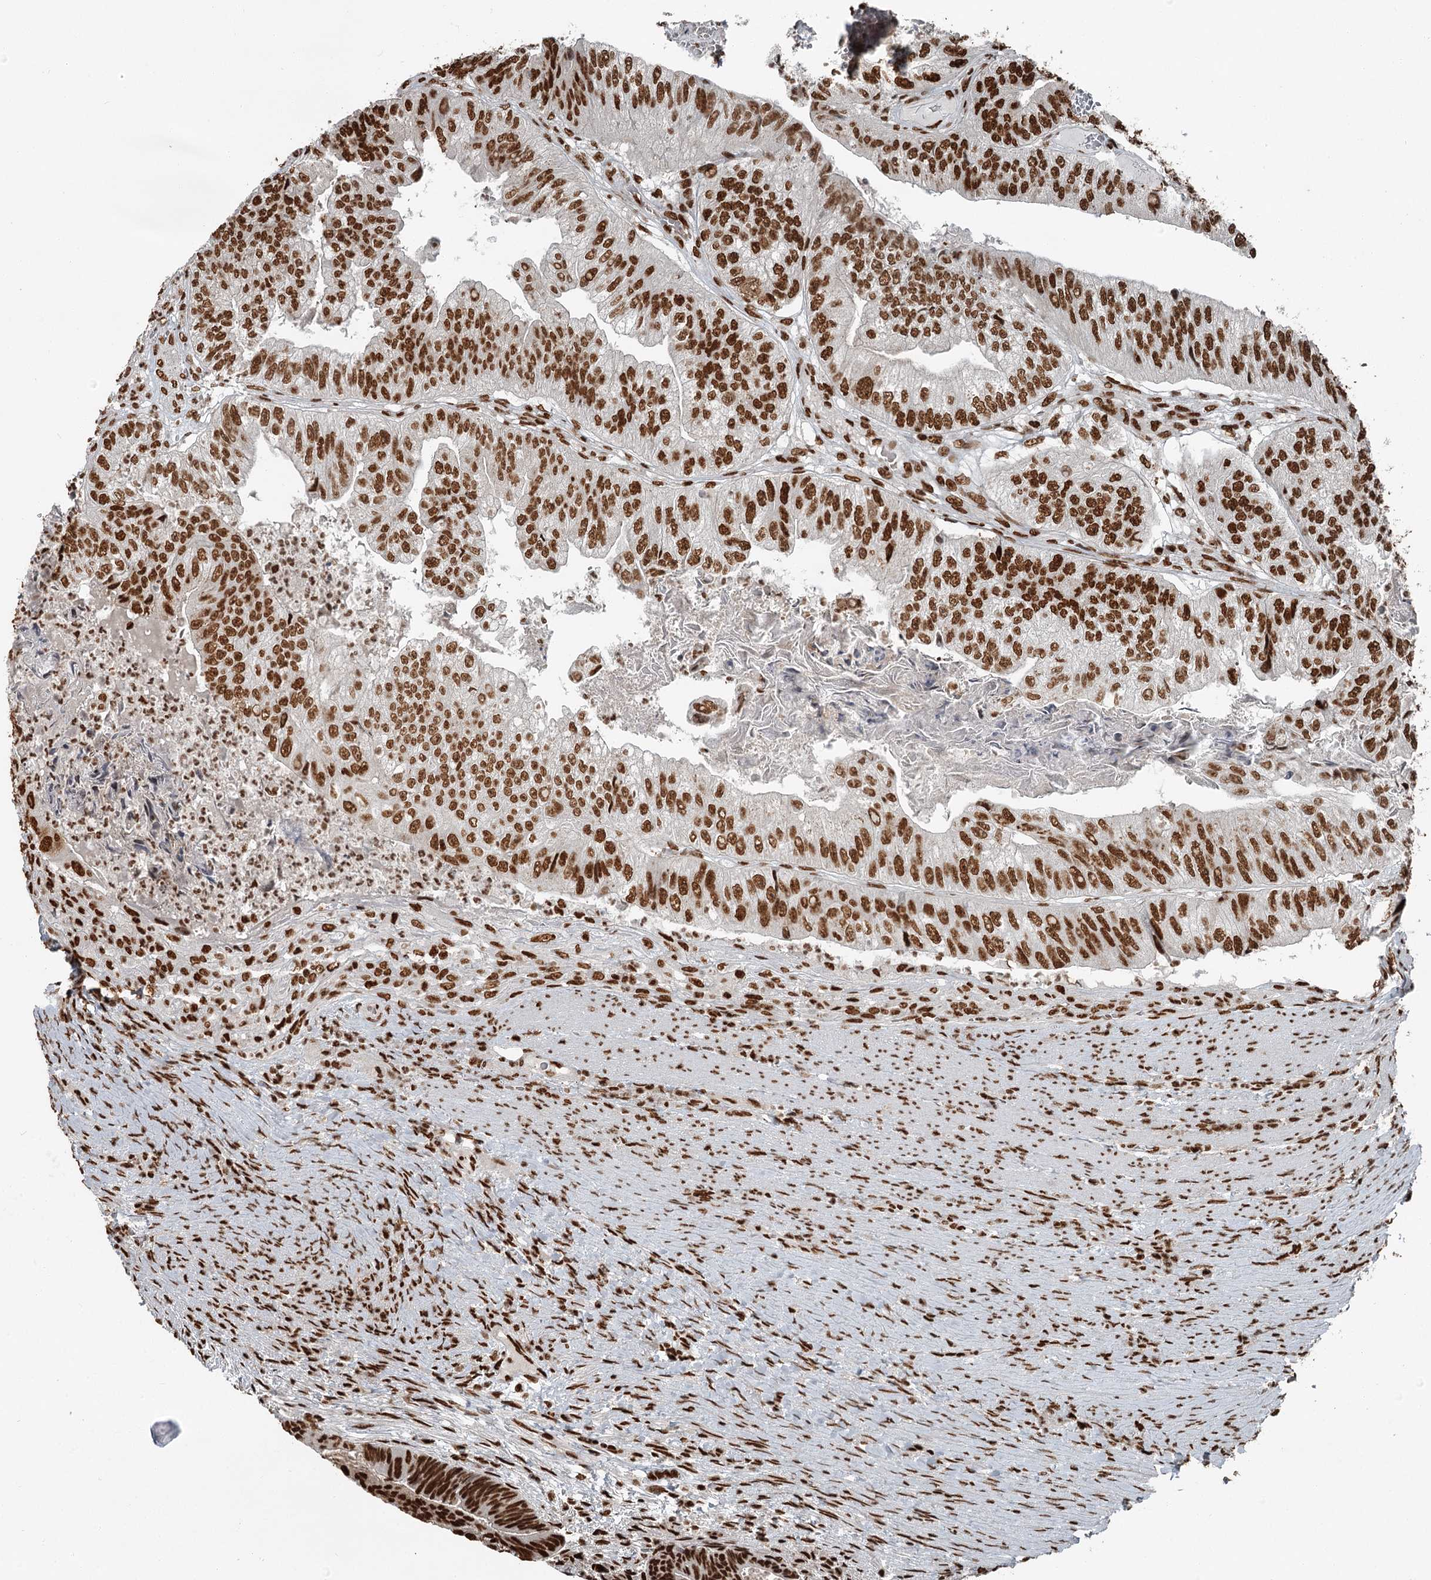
{"staining": {"intensity": "strong", "quantity": ">75%", "location": "nuclear"}, "tissue": "colorectal cancer", "cell_type": "Tumor cells", "image_type": "cancer", "snomed": [{"axis": "morphology", "description": "Adenocarcinoma, NOS"}, {"axis": "topography", "description": "Colon"}], "caption": "Strong nuclear positivity for a protein is seen in about >75% of tumor cells of colorectal cancer using IHC.", "gene": "RBBP7", "patient": {"sex": "female", "age": 67}}